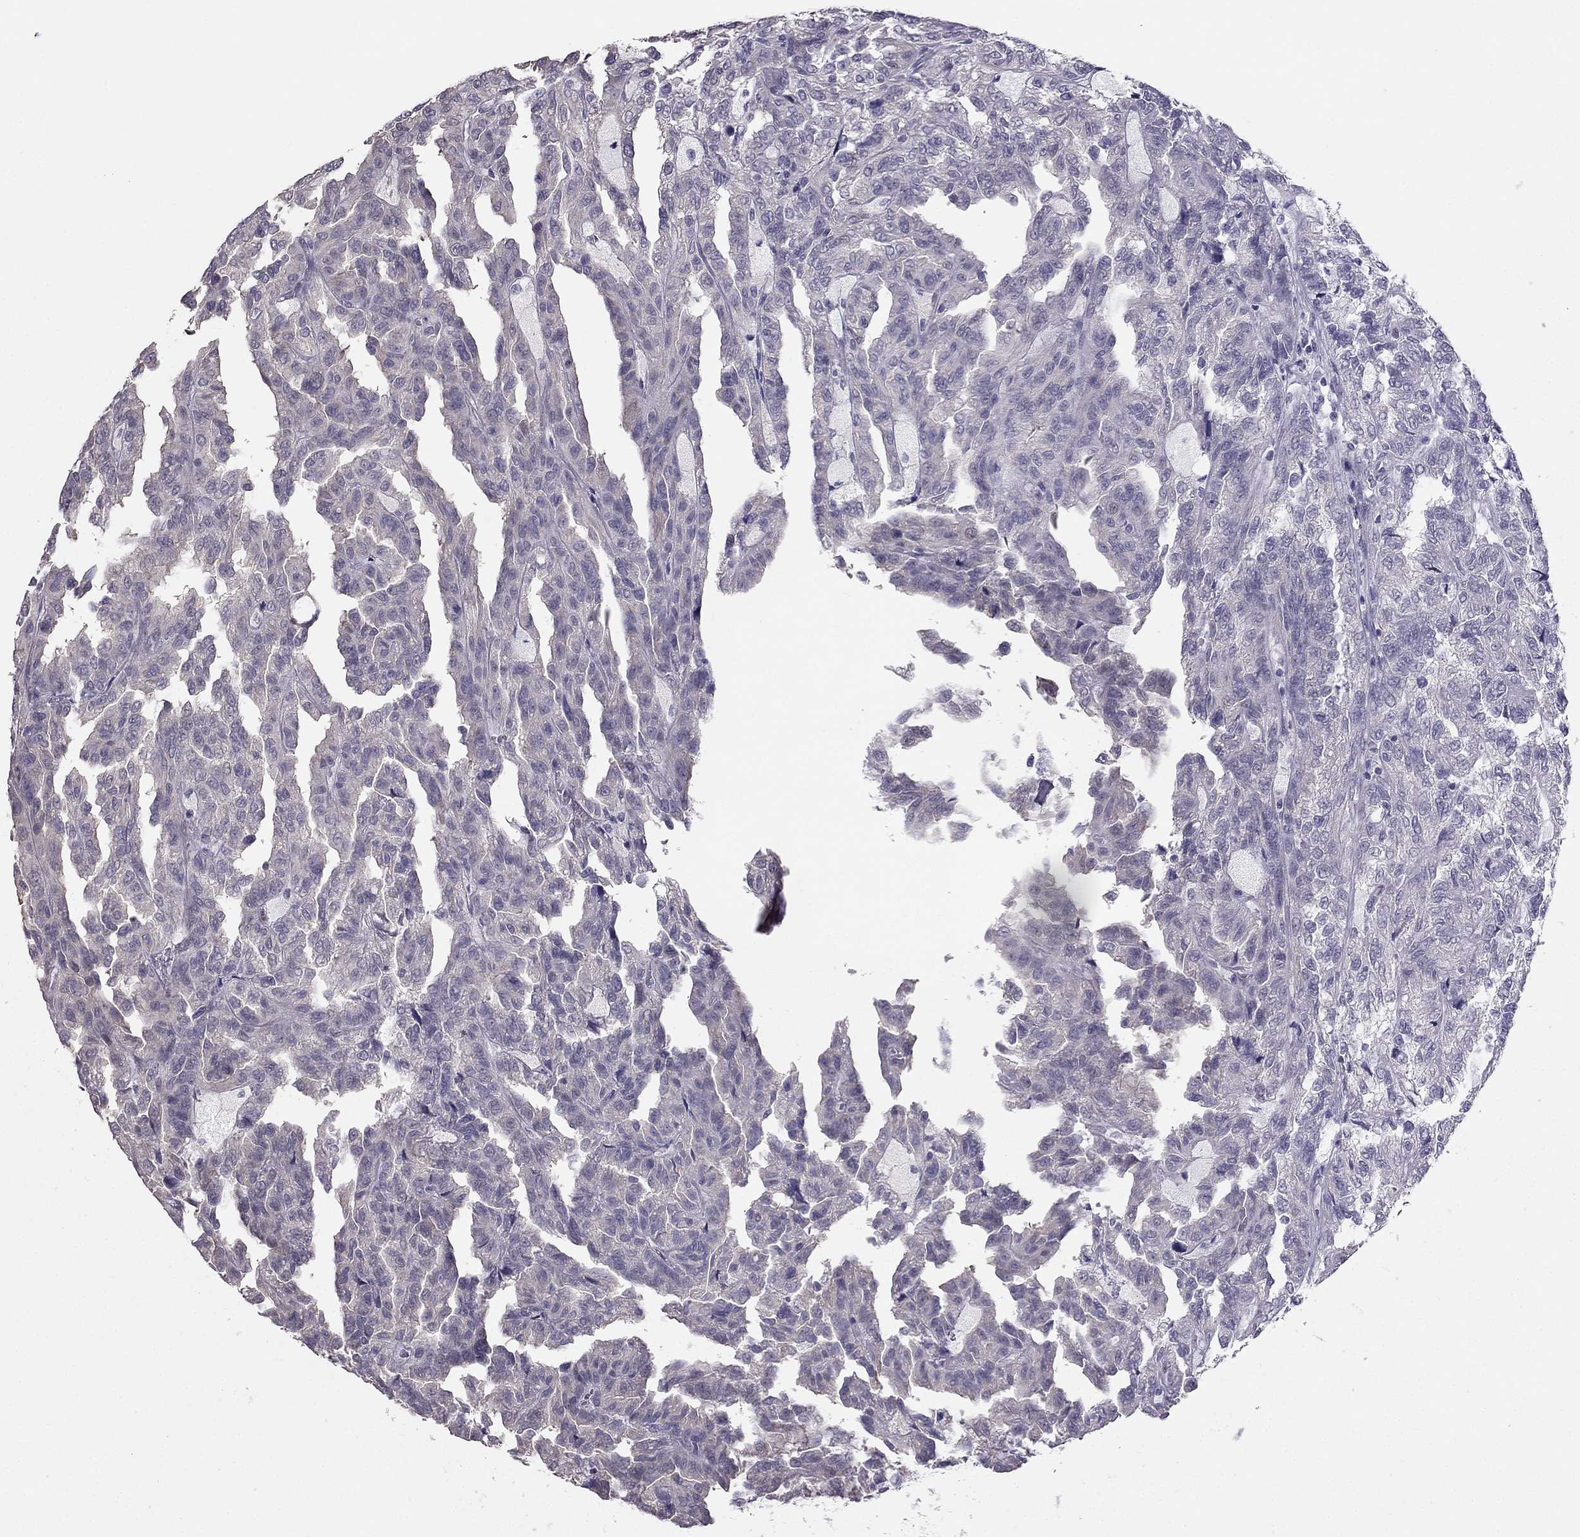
{"staining": {"intensity": "negative", "quantity": "none", "location": "none"}, "tissue": "renal cancer", "cell_type": "Tumor cells", "image_type": "cancer", "snomed": [{"axis": "morphology", "description": "Adenocarcinoma, NOS"}, {"axis": "topography", "description": "Kidney"}], "caption": "Tumor cells show no significant protein expression in renal cancer.", "gene": "HSFX1", "patient": {"sex": "male", "age": 79}}